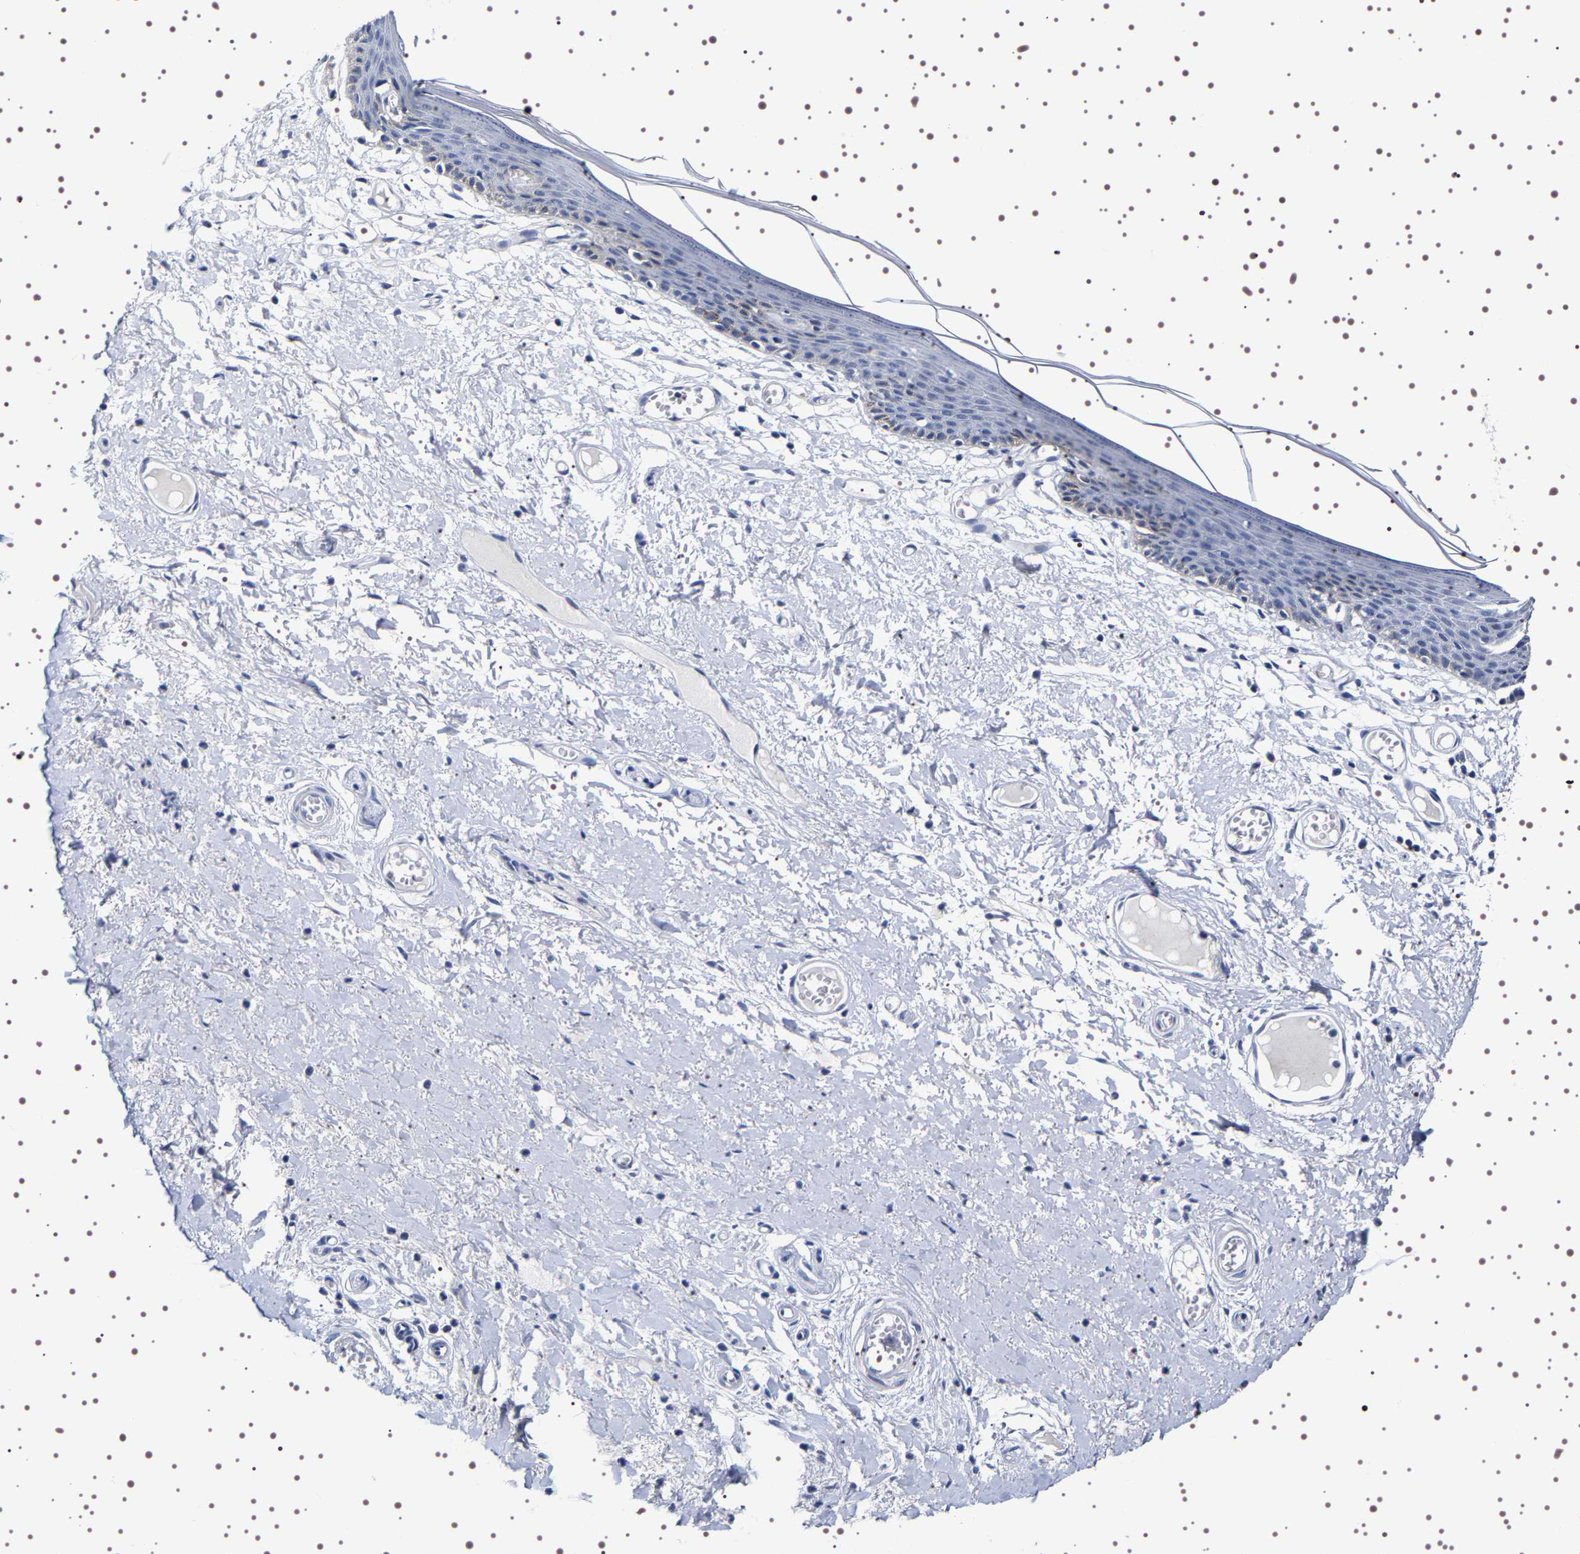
{"staining": {"intensity": "moderate", "quantity": "<25%", "location": "cytoplasmic/membranous"}, "tissue": "skin", "cell_type": "Epidermal cells", "image_type": "normal", "snomed": [{"axis": "morphology", "description": "Normal tissue, NOS"}, {"axis": "topography", "description": "Vulva"}], "caption": "This is a histology image of immunohistochemistry staining of benign skin, which shows moderate positivity in the cytoplasmic/membranous of epidermal cells.", "gene": "UBQLN3", "patient": {"sex": "female", "age": 54}}